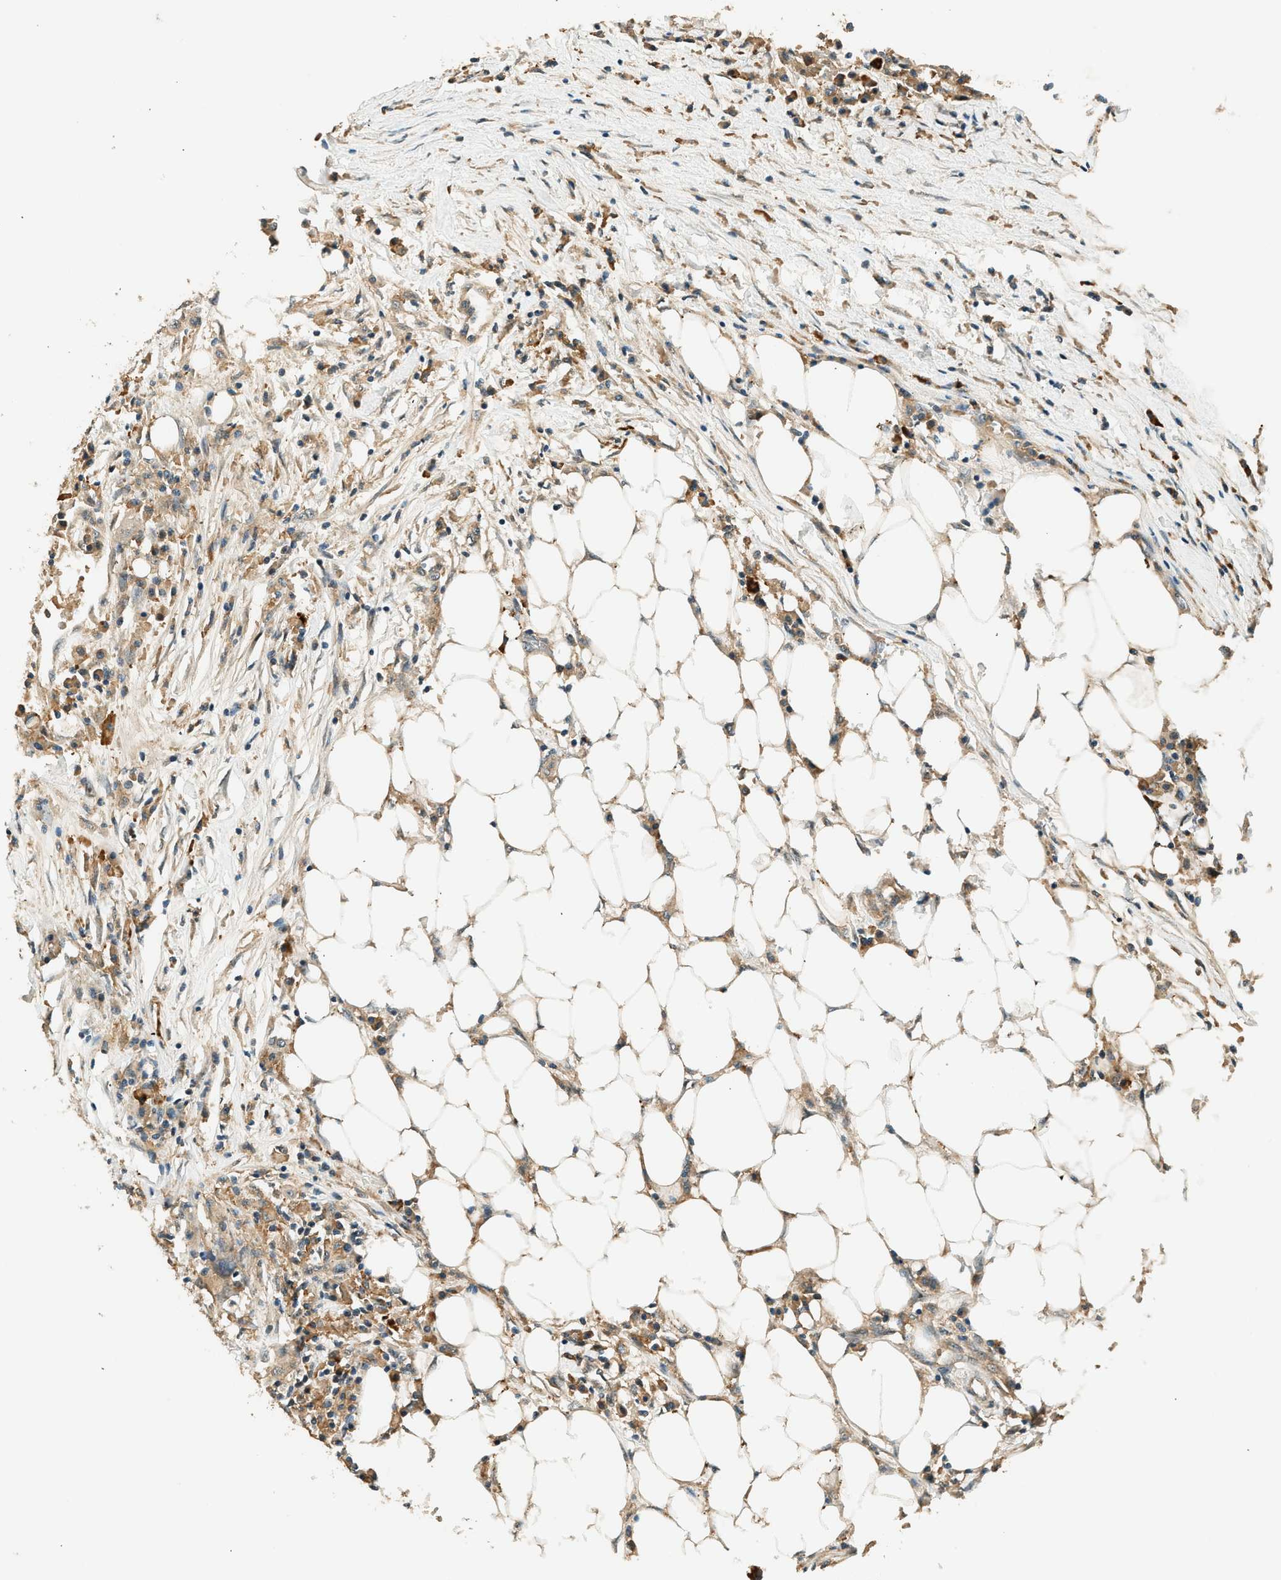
{"staining": {"intensity": "moderate", "quantity": ">75%", "location": "cytoplasmic/membranous"}, "tissue": "colorectal cancer", "cell_type": "Tumor cells", "image_type": "cancer", "snomed": [{"axis": "morphology", "description": "Adenocarcinoma, NOS"}, {"axis": "topography", "description": "Colon"}], "caption": "Immunohistochemistry histopathology image of colorectal cancer stained for a protein (brown), which exhibits medium levels of moderate cytoplasmic/membranous expression in approximately >75% of tumor cells.", "gene": "ARHGEF11", "patient": {"sex": "male", "age": 71}}